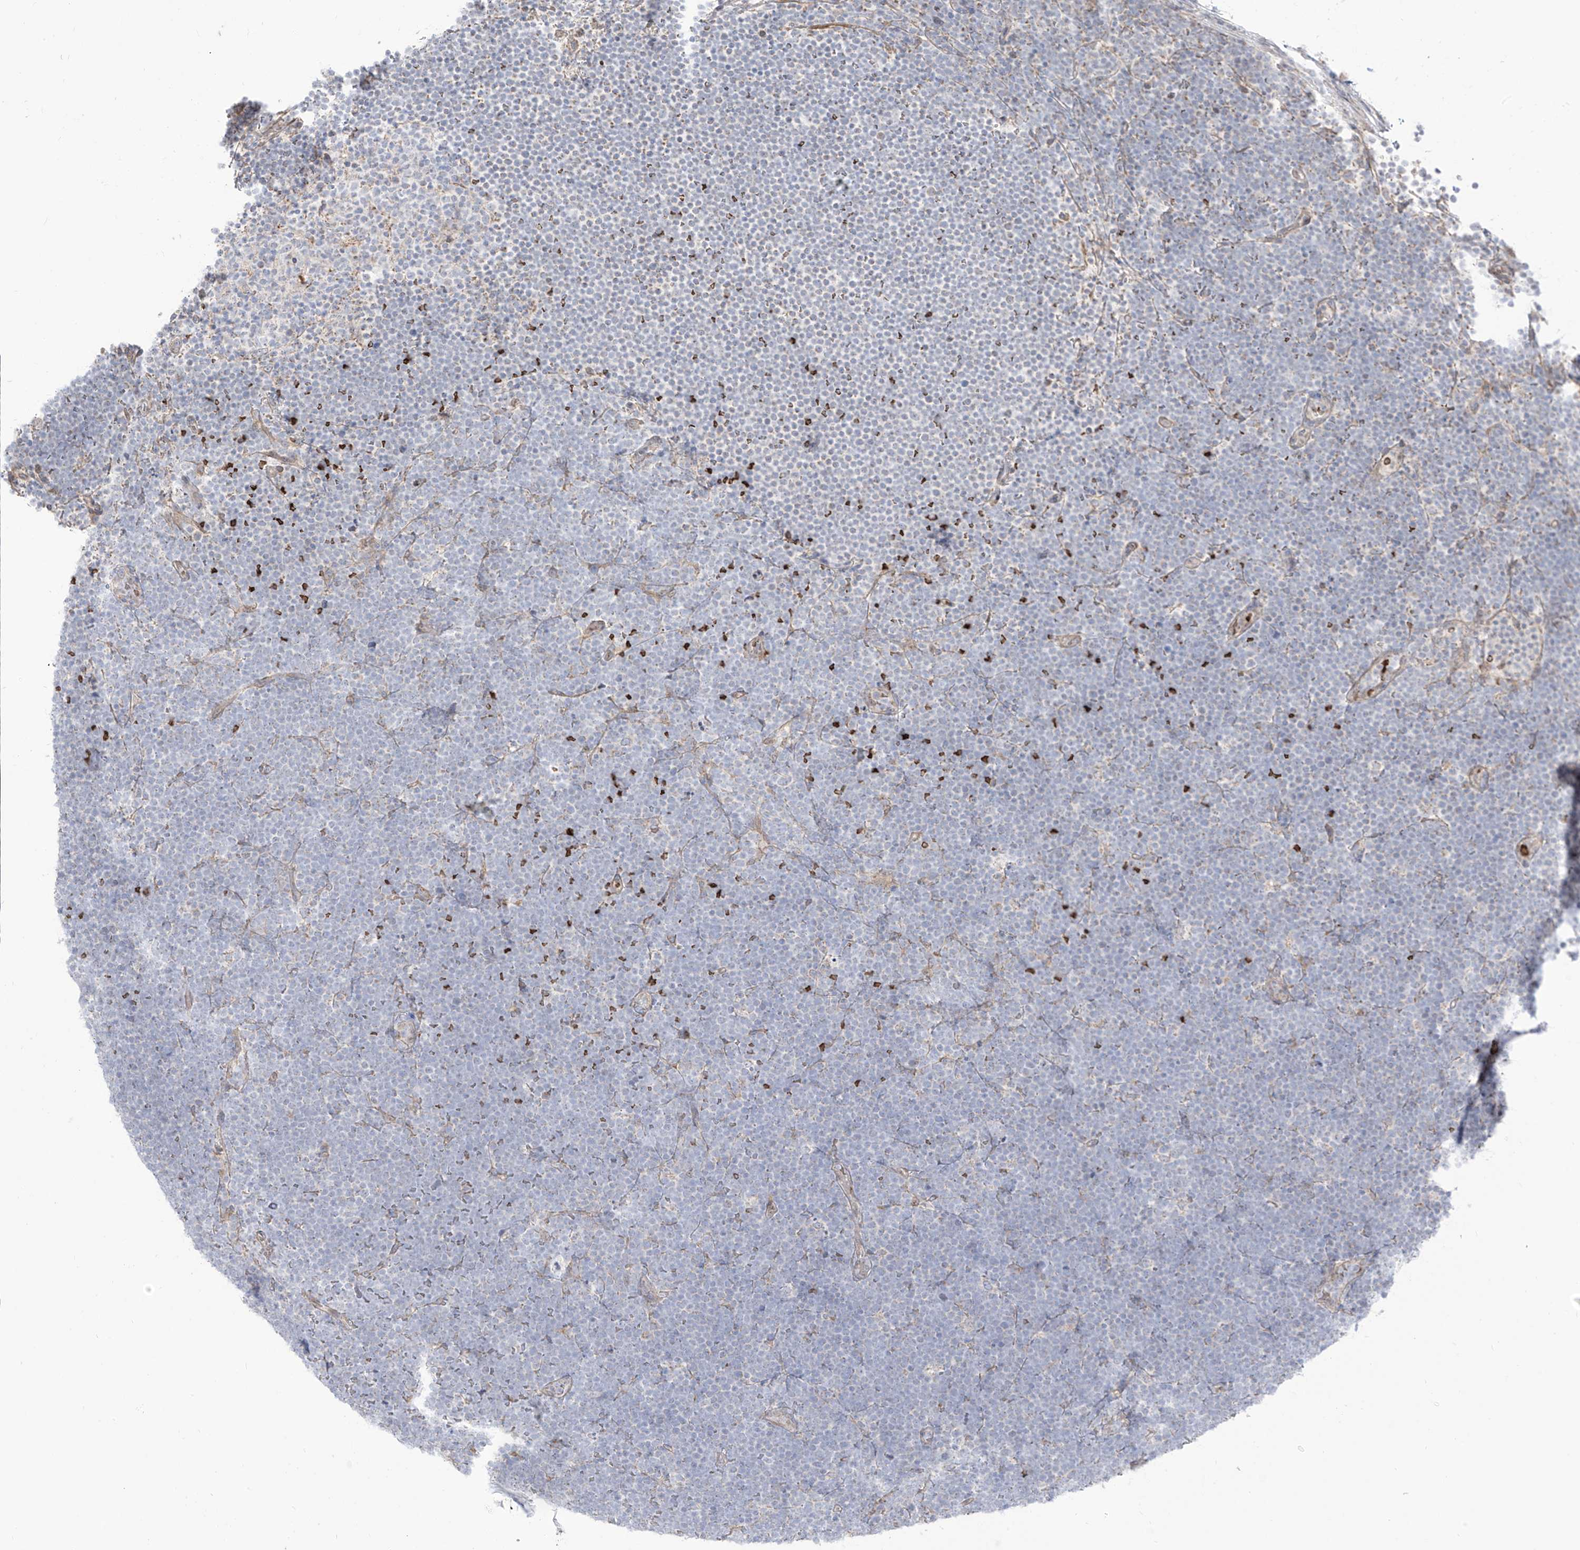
{"staining": {"intensity": "negative", "quantity": "none", "location": "none"}, "tissue": "lymphoma", "cell_type": "Tumor cells", "image_type": "cancer", "snomed": [{"axis": "morphology", "description": "Malignant lymphoma, non-Hodgkin's type, High grade"}, {"axis": "topography", "description": "Lymph node"}], "caption": "Lymphoma was stained to show a protein in brown. There is no significant positivity in tumor cells.", "gene": "ARHGEF40", "patient": {"sex": "male", "age": 13}}